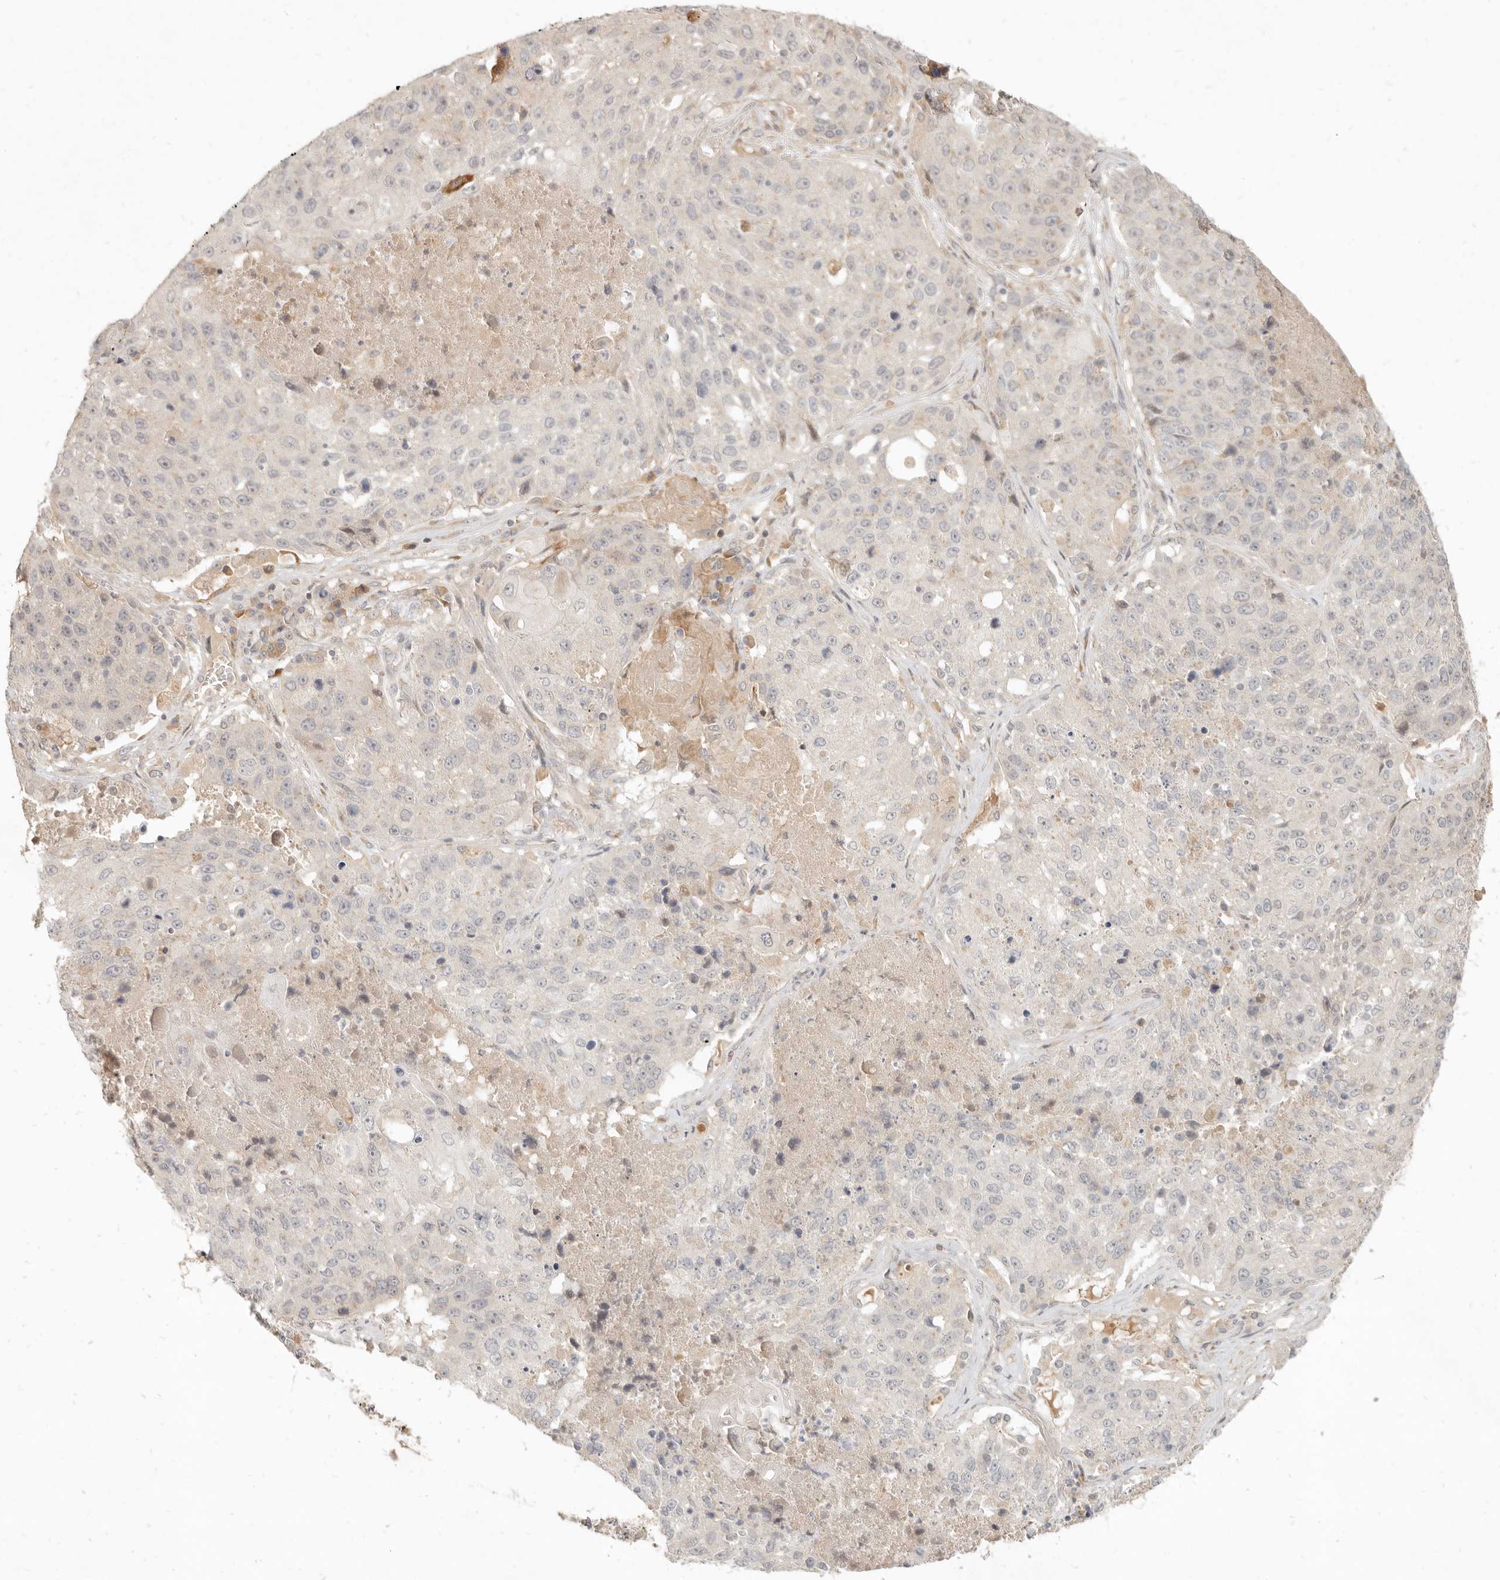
{"staining": {"intensity": "negative", "quantity": "none", "location": "none"}, "tissue": "lung cancer", "cell_type": "Tumor cells", "image_type": "cancer", "snomed": [{"axis": "morphology", "description": "Squamous cell carcinoma, NOS"}, {"axis": "topography", "description": "Lung"}], "caption": "Histopathology image shows no significant protein staining in tumor cells of lung squamous cell carcinoma.", "gene": "UBXN11", "patient": {"sex": "male", "age": 61}}